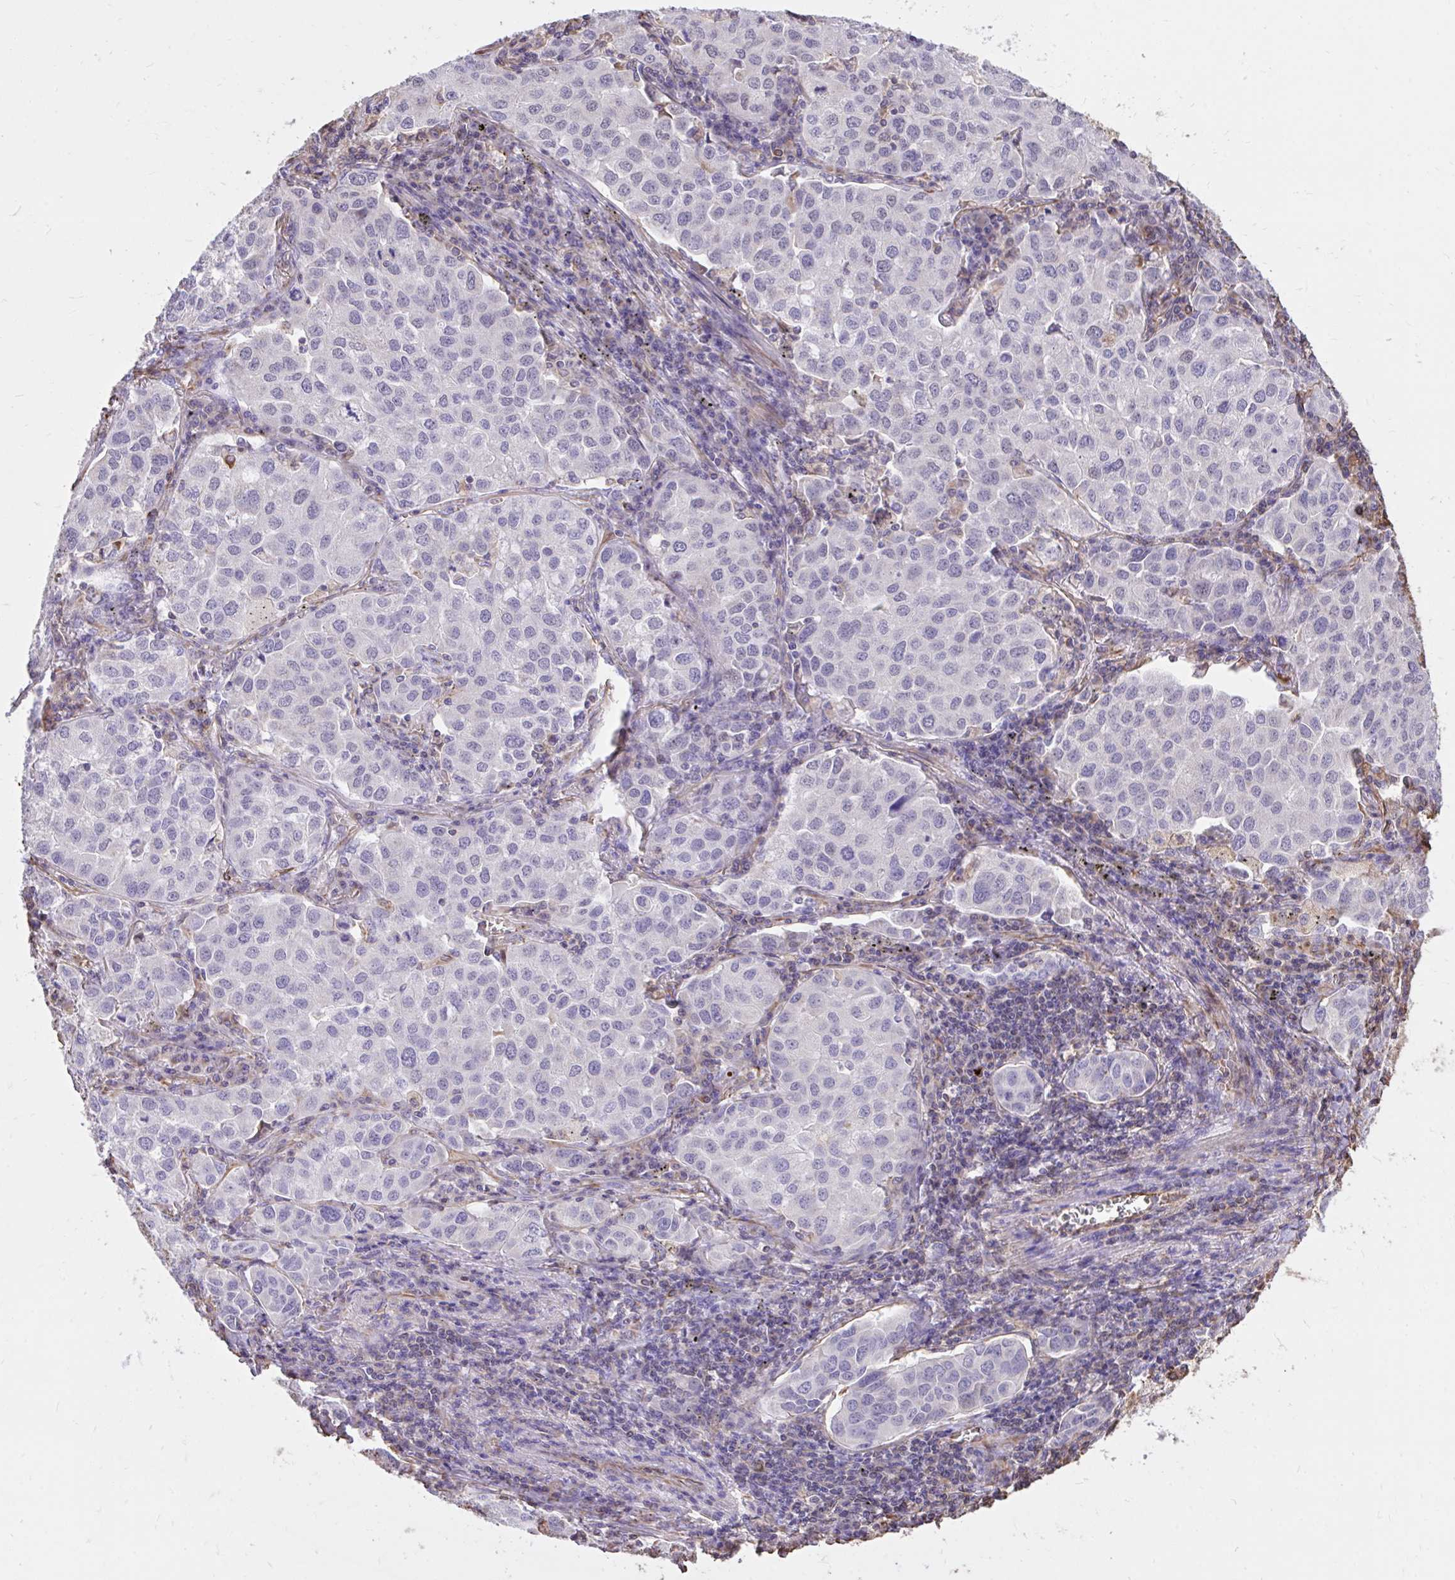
{"staining": {"intensity": "negative", "quantity": "none", "location": "none"}, "tissue": "lung cancer", "cell_type": "Tumor cells", "image_type": "cancer", "snomed": [{"axis": "morphology", "description": "Adenocarcinoma, NOS"}, {"axis": "morphology", "description": "Adenocarcinoma, metastatic, NOS"}, {"axis": "topography", "description": "Lymph node"}, {"axis": "topography", "description": "Lung"}], "caption": "Lung cancer was stained to show a protein in brown. There is no significant staining in tumor cells.", "gene": "RNF103", "patient": {"sex": "female", "age": 65}}